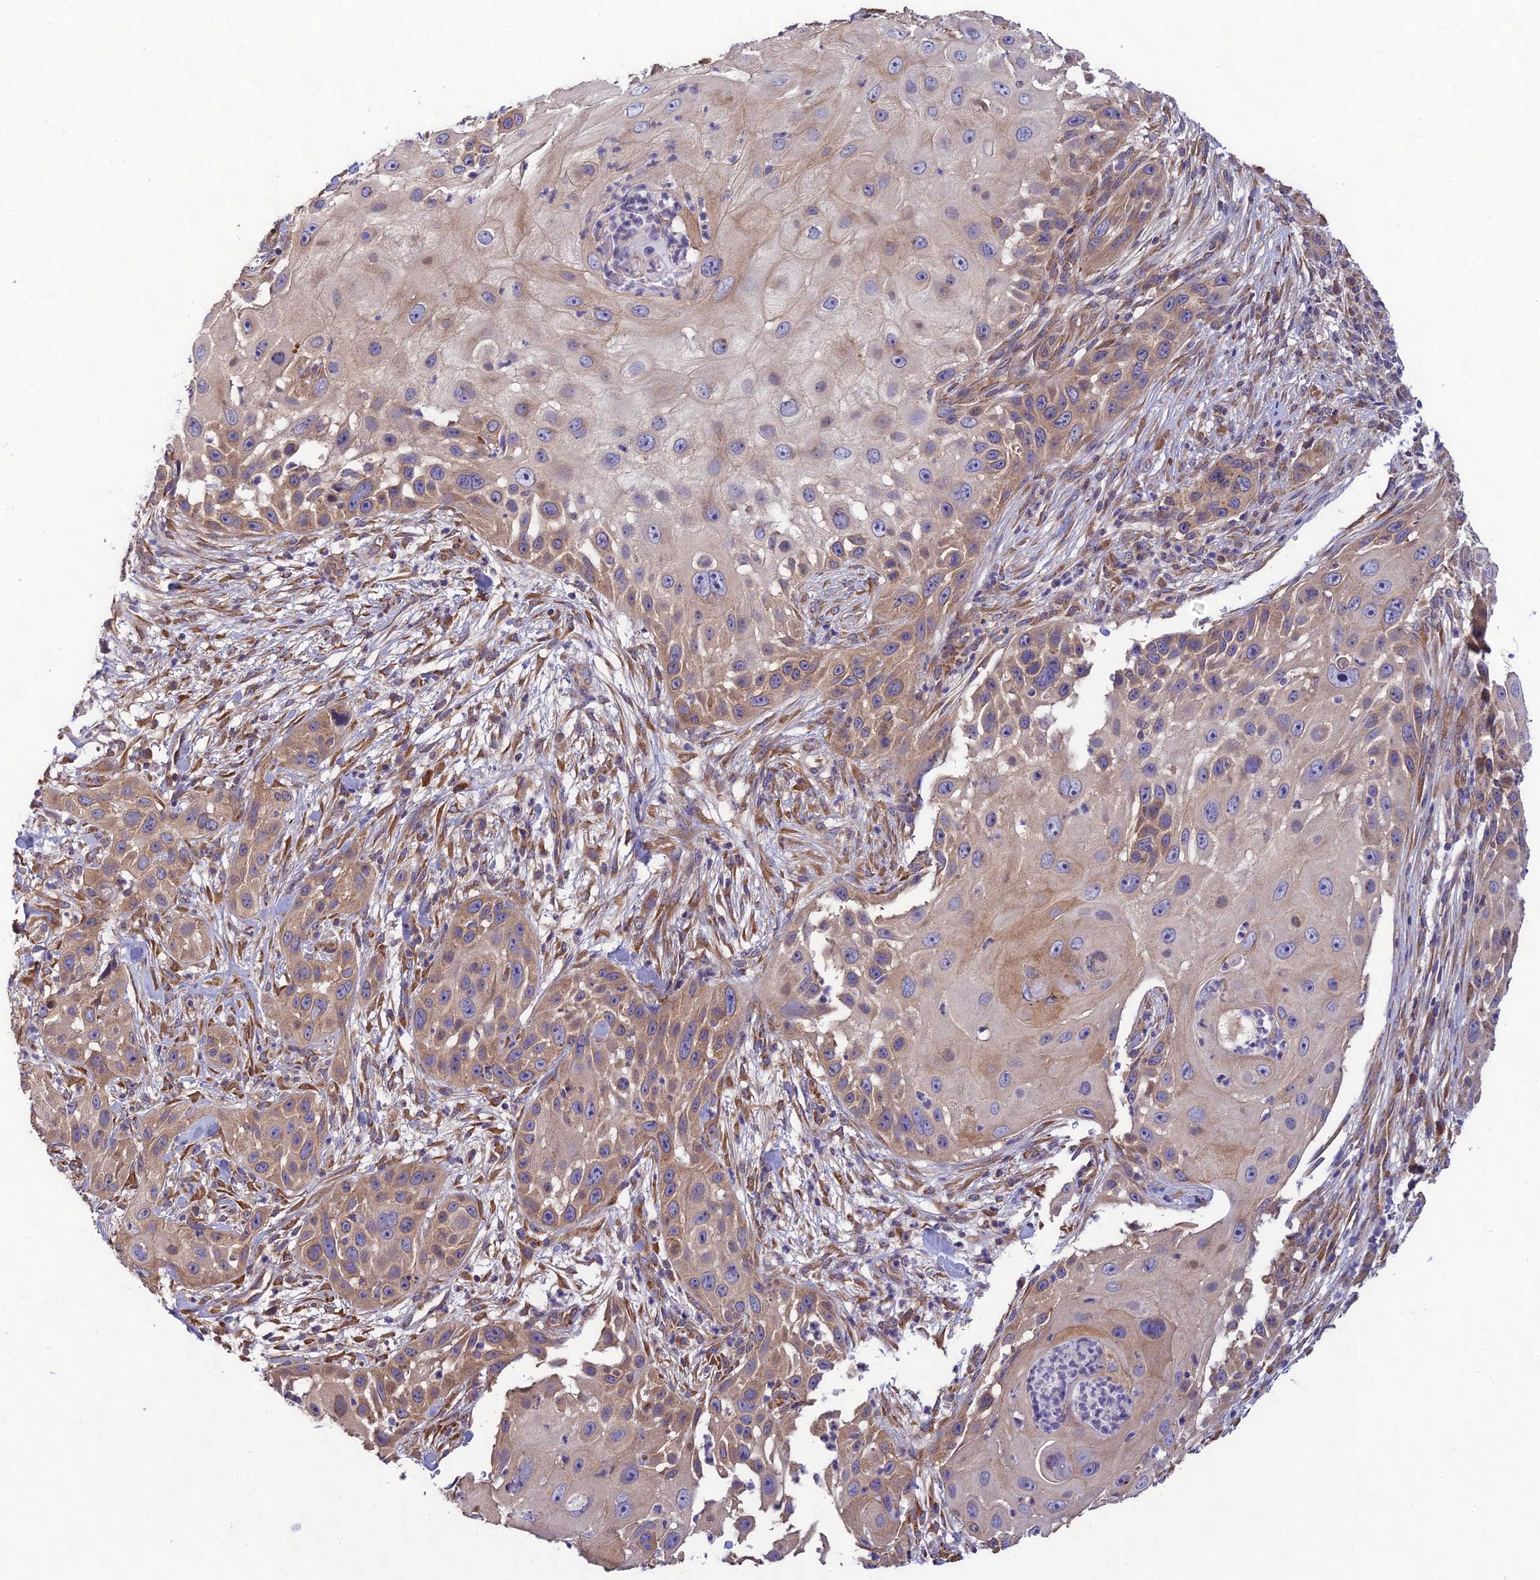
{"staining": {"intensity": "moderate", "quantity": "25%-75%", "location": "cytoplasmic/membranous"}, "tissue": "skin cancer", "cell_type": "Tumor cells", "image_type": "cancer", "snomed": [{"axis": "morphology", "description": "Squamous cell carcinoma, NOS"}, {"axis": "topography", "description": "Skin"}], "caption": "Immunohistochemistry histopathology image of neoplastic tissue: human skin cancer stained using IHC displays medium levels of moderate protein expression localized specifically in the cytoplasmic/membranous of tumor cells, appearing as a cytoplasmic/membranous brown color.", "gene": "MRNIP", "patient": {"sex": "female", "age": 44}}